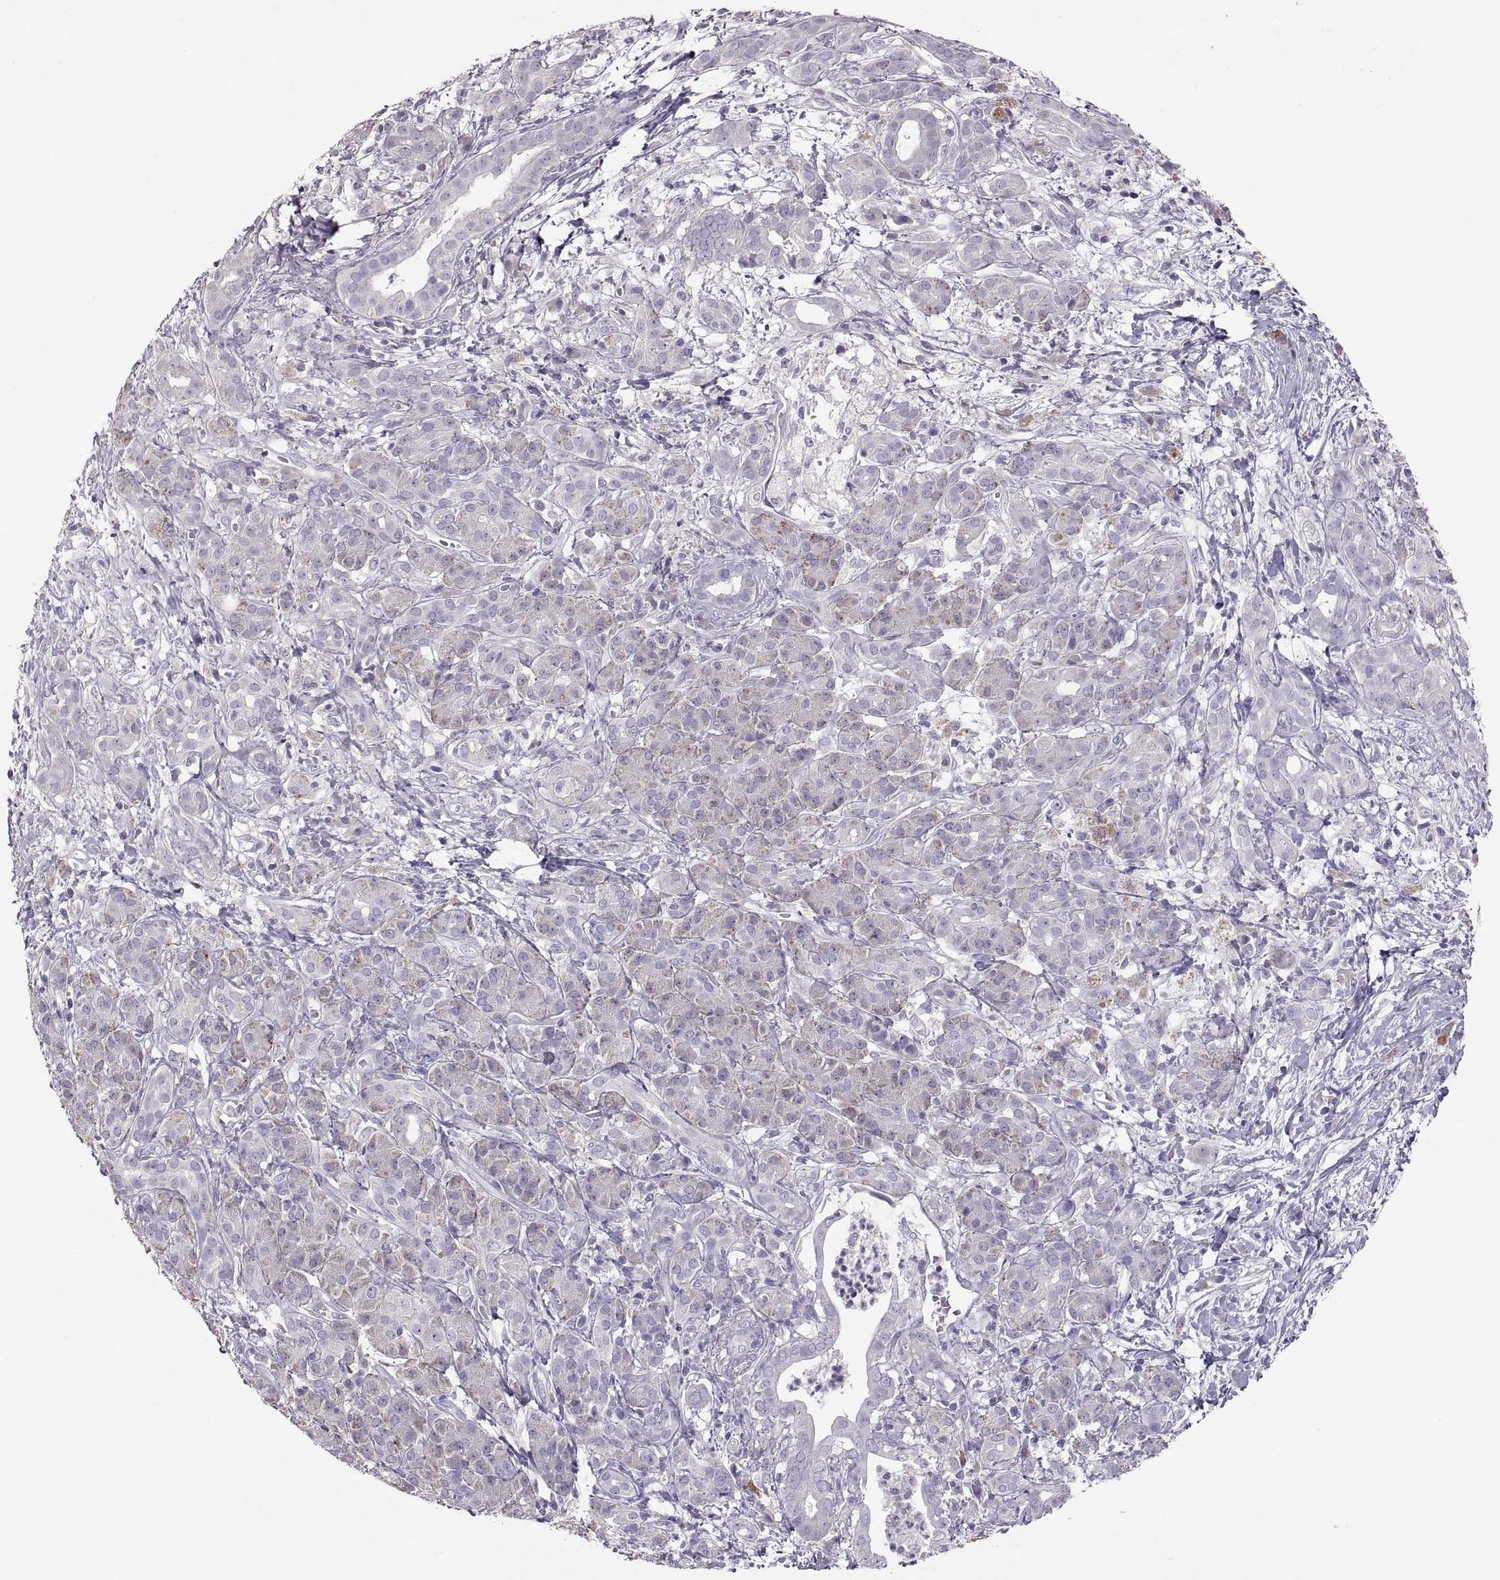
{"staining": {"intensity": "negative", "quantity": "none", "location": "none"}, "tissue": "pancreatic cancer", "cell_type": "Tumor cells", "image_type": "cancer", "snomed": [{"axis": "morphology", "description": "Adenocarcinoma, NOS"}, {"axis": "topography", "description": "Pancreas"}], "caption": "High power microscopy photomicrograph of an immunohistochemistry (IHC) image of pancreatic adenocarcinoma, revealing no significant positivity in tumor cells. Nuclei are stained in blue.", "gene": "TBX19", "patient": {"sex": "male", "age": 61}}